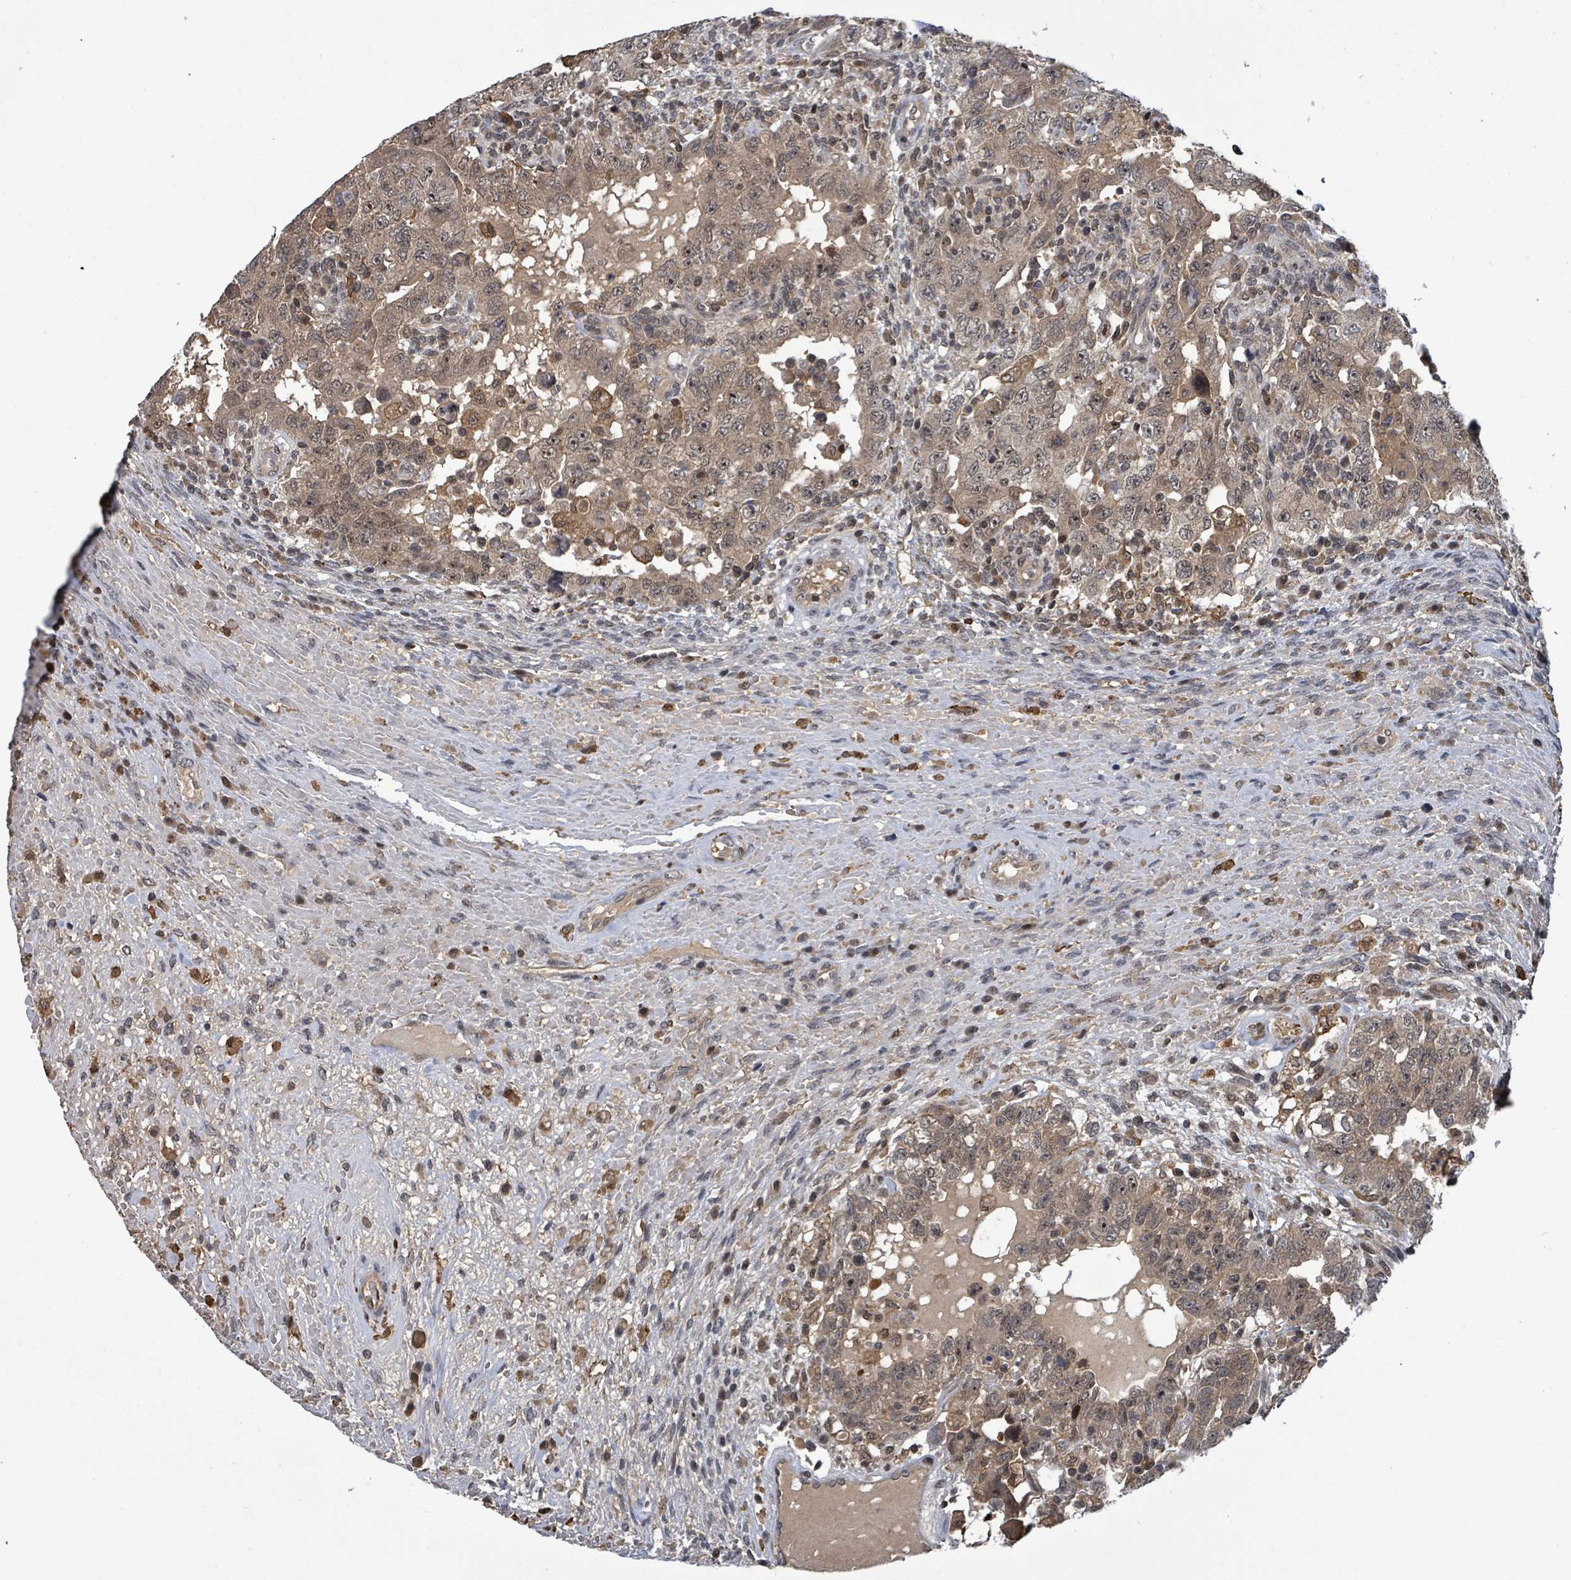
{"staining": {"intensity": "moderate", "quantity": ">75%", "location": "cytoplasmic/membranous"}, "tissue": "testis cancer", "cell_type": "Tumor cells", "image_type": "cancer", "snomed": [{"axis": "morphology", "description": "Carcinoma, Embryonal, NOS"}, {"axis": "topography", "description": "Testis"}], "caption": "Immunohistochemistry of human testis embryonal carcinoma displays medium levels of moderate cytoplasmic/membranous positivity in about >75% of tumor cells.", "gene": "FBXO6", "patient": {"sex": "male", "age": 26}}